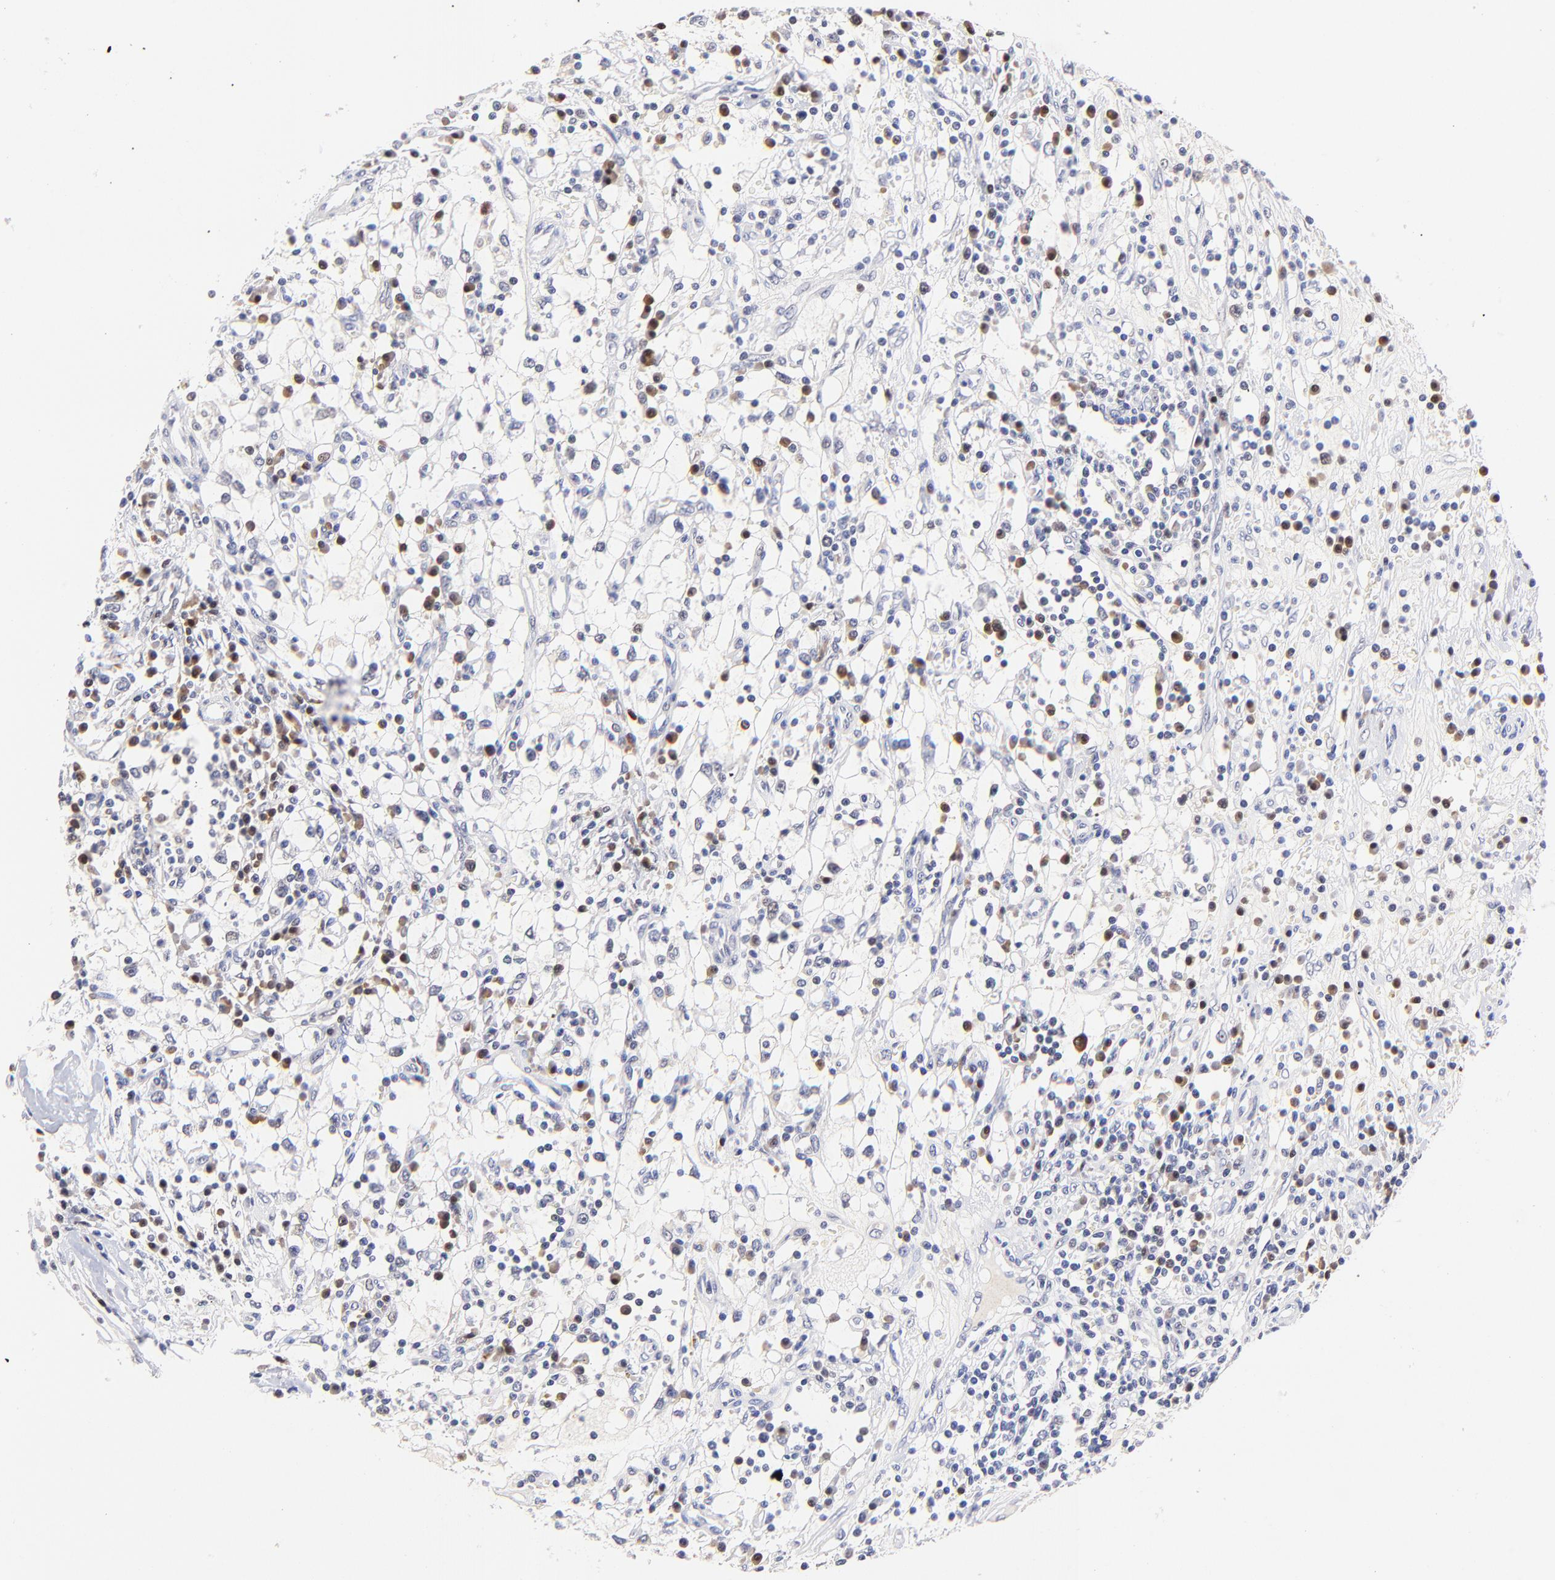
{"staining": {"intensity": "negative", "quantity": "none", "location": "none"}, "tissue": "renal cancer", "cell_type": "Tumor cells", "image_type": "cancer", "snomed": [{"axis": "morphology", "description": "Adenocarcinoma, NOS"}, {"axis": "topography", "description": "Kidney"}], "caption": "IHC of renal cancer displays no expression in tumor cells.", "gene": "ZNF155", "patient": {"sex": "male", "age": 82}}